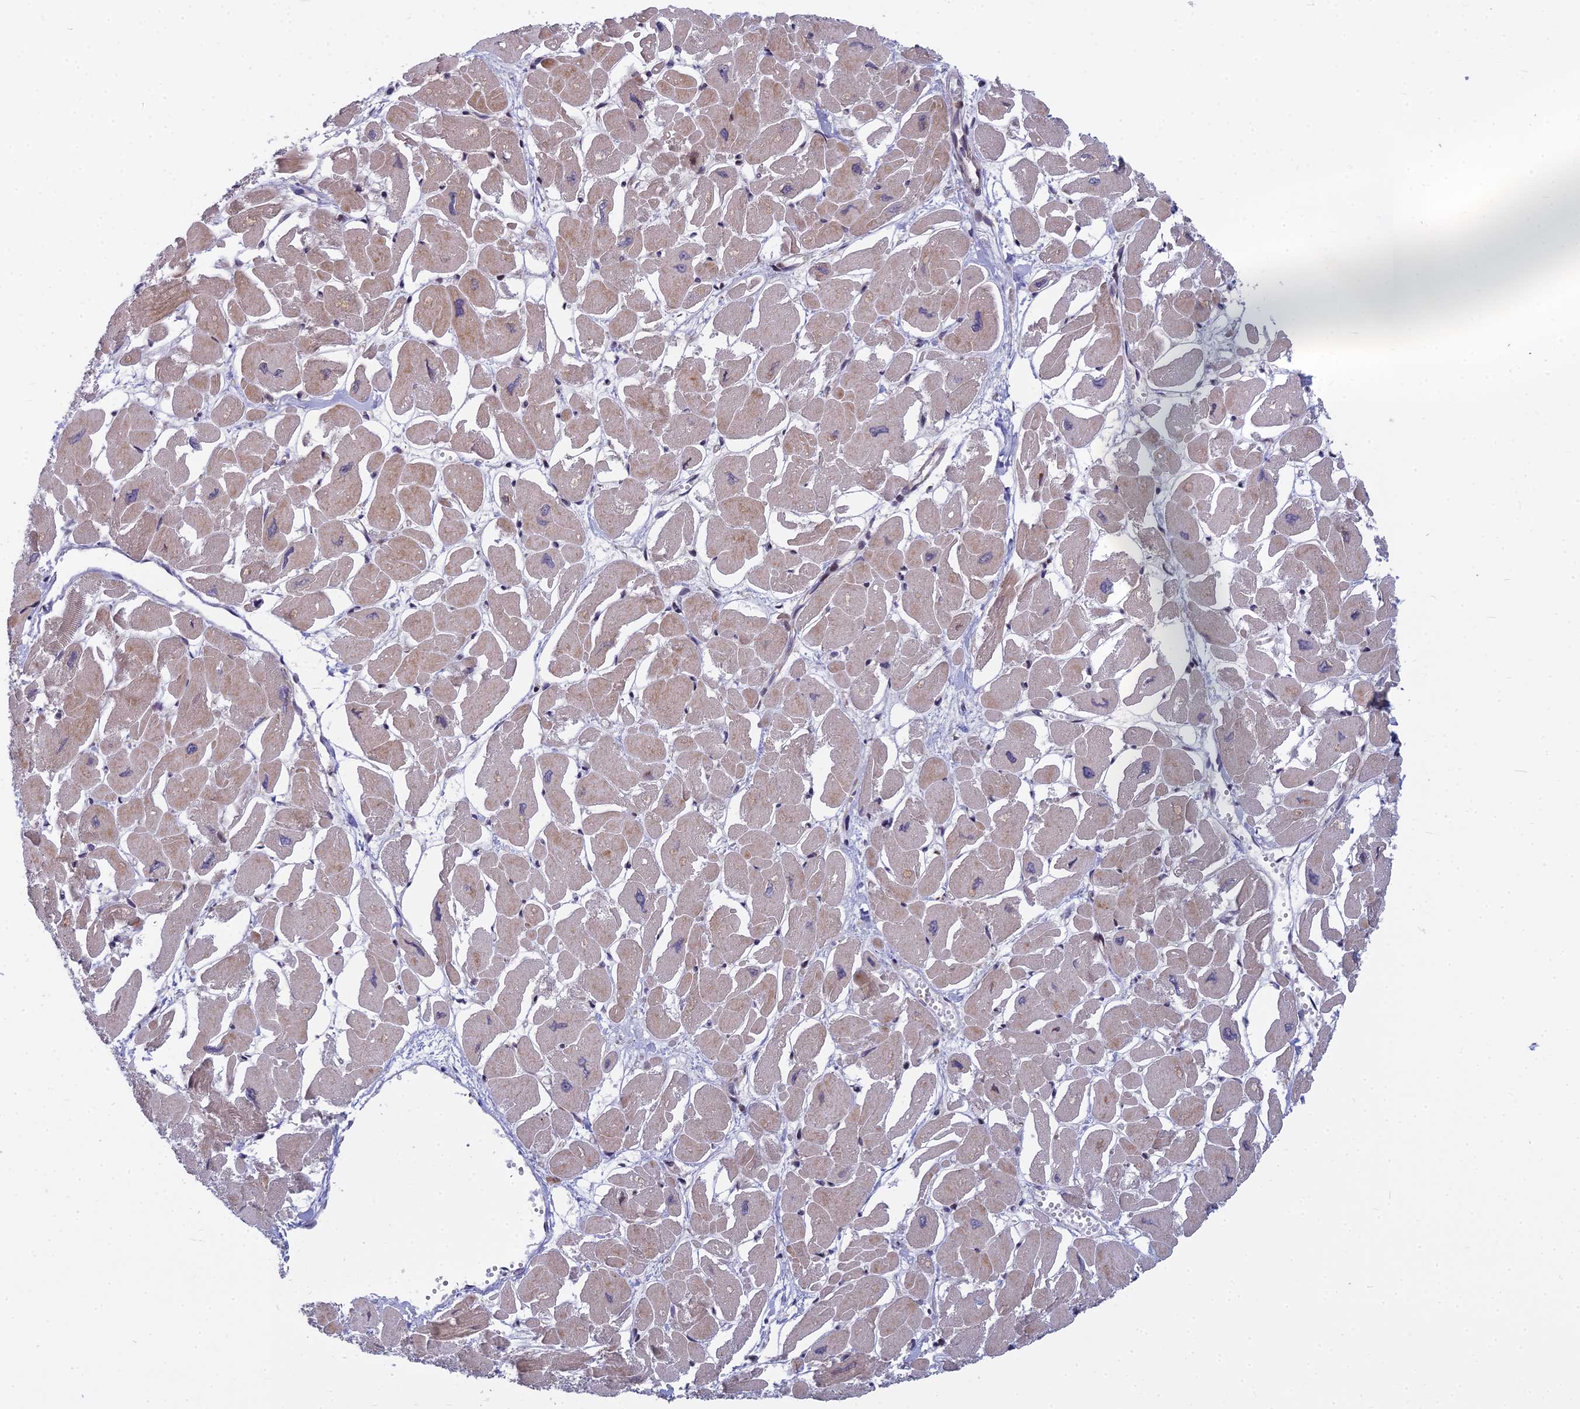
{"staining": {"intensity": "moderate", "quantity": "25%-75%", "location": "cytoplasmic/membranous,nuclear"}, "tissue": "heart muscle", "cell_type": "Cardiomyocytes", "image_type": "normal", "snomed": [{"axis": "morphology", "description": "Normal tissue, NOS"}, {"axis": "topography", "description": "Heart"}], "caption": "Protein positivity by immunohistochemistry exhibits moderate cytoplasmic/membranous,nuclear expression in about 25%-75% of cardiomyocytes in benign heart muscle.", "gene": "COMMD2", "patient": {"sex": "male", "age": 54}}